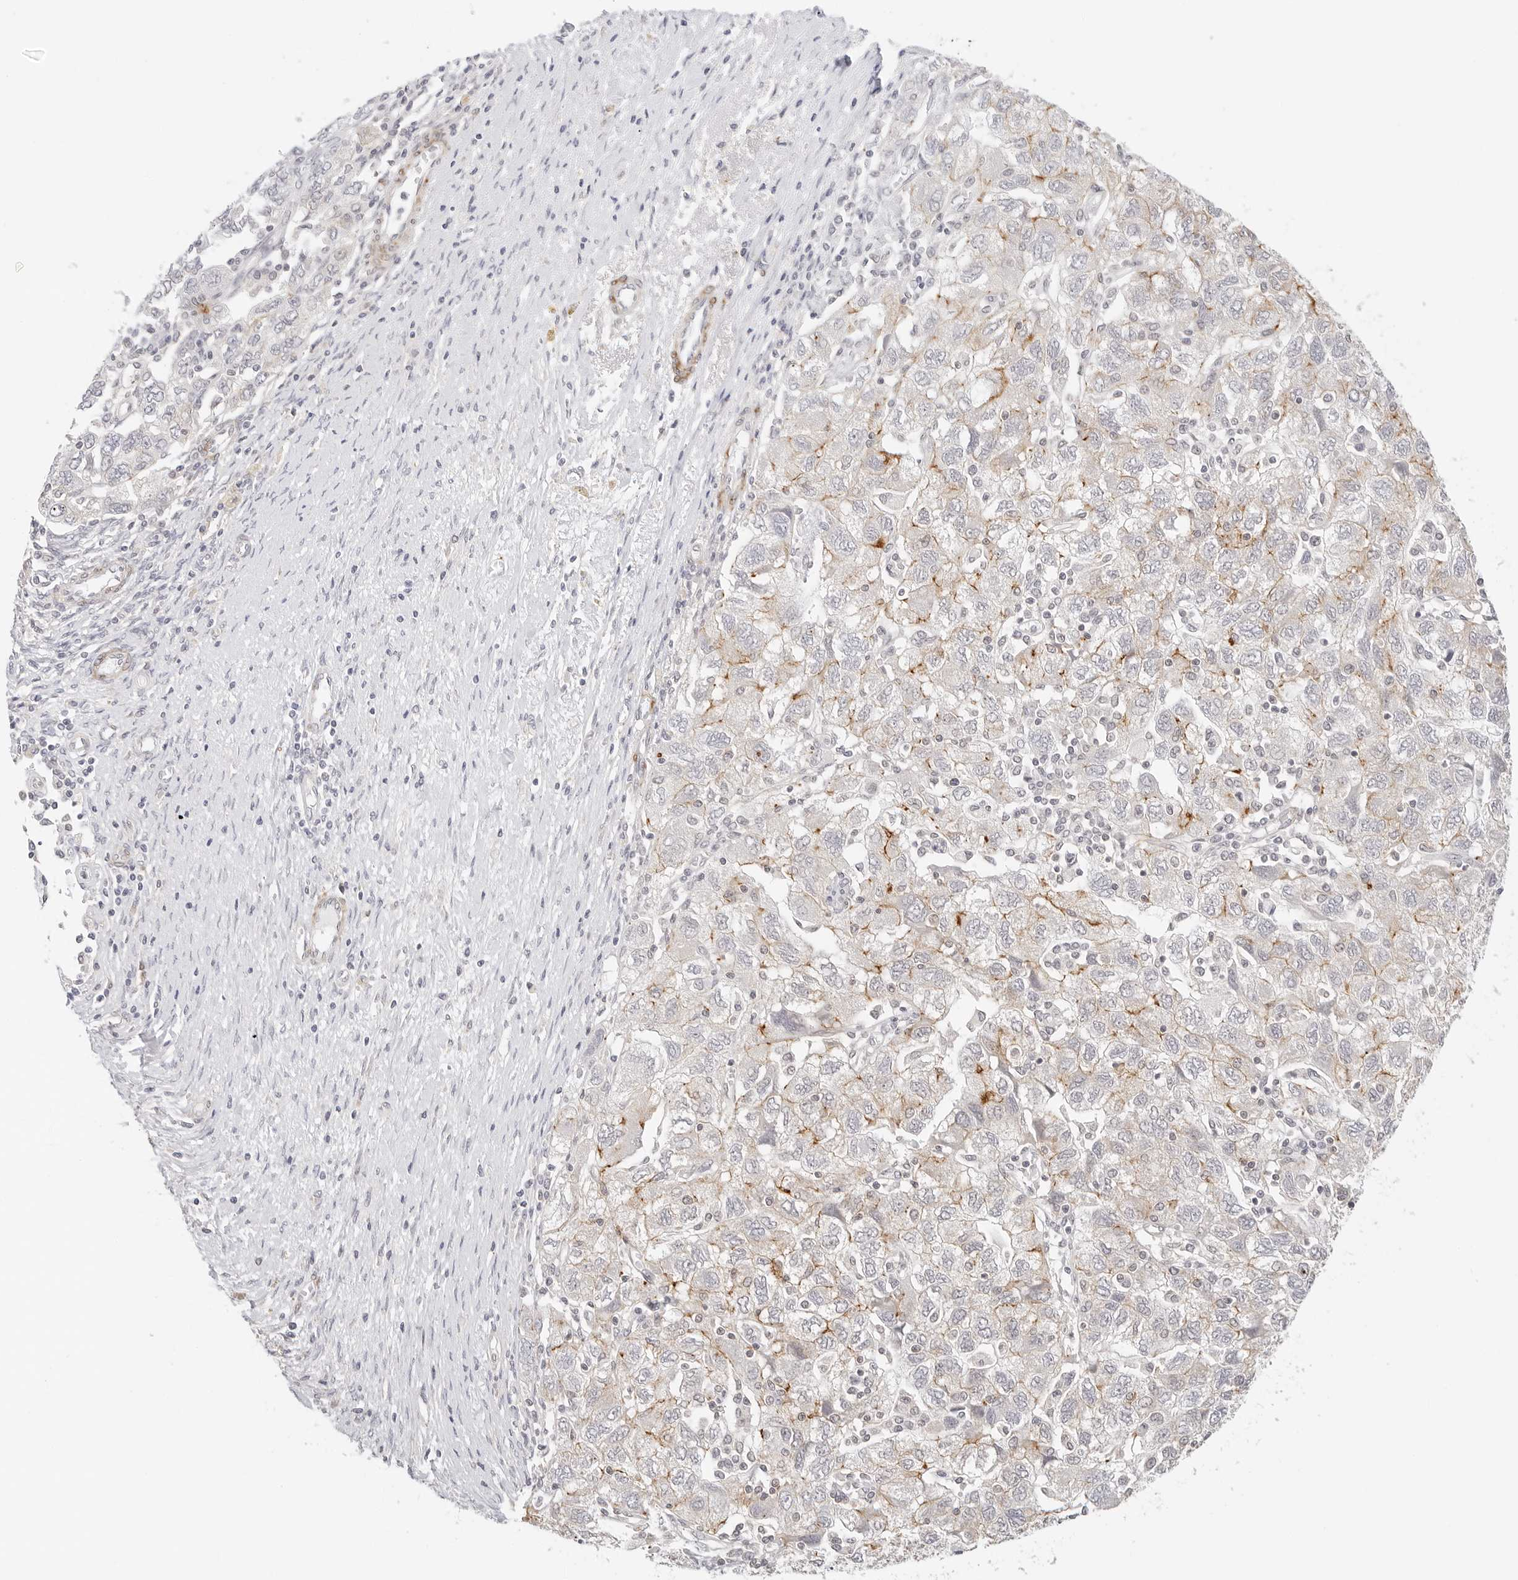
{"staining": {"intensity": "moderate", "quantity": "<25%", "location": "cytoplasmic/membranous"}, "tissue": "ovarian cancer", "cell_type": "Tumor cells", "image_type": "cancer", "snomed": [{"axis": "morphology", "description": "Carcinoma, NOS"}, {"axis": "morphology", "description": "Cystadenocarcinoma, serous, NOS"}, {"axis": "topography", "description": "Ovary"}], "caption": "Moderate cytoplasmic/membranous protein expression is identified in about <25% of tumor cells in ovarian serous cystadenocarcinoma. (DAB IHC with brightfield microscopy, high magnification).", "gene": "PCDH19", "patient": {"sex": "female", "age": 69}}